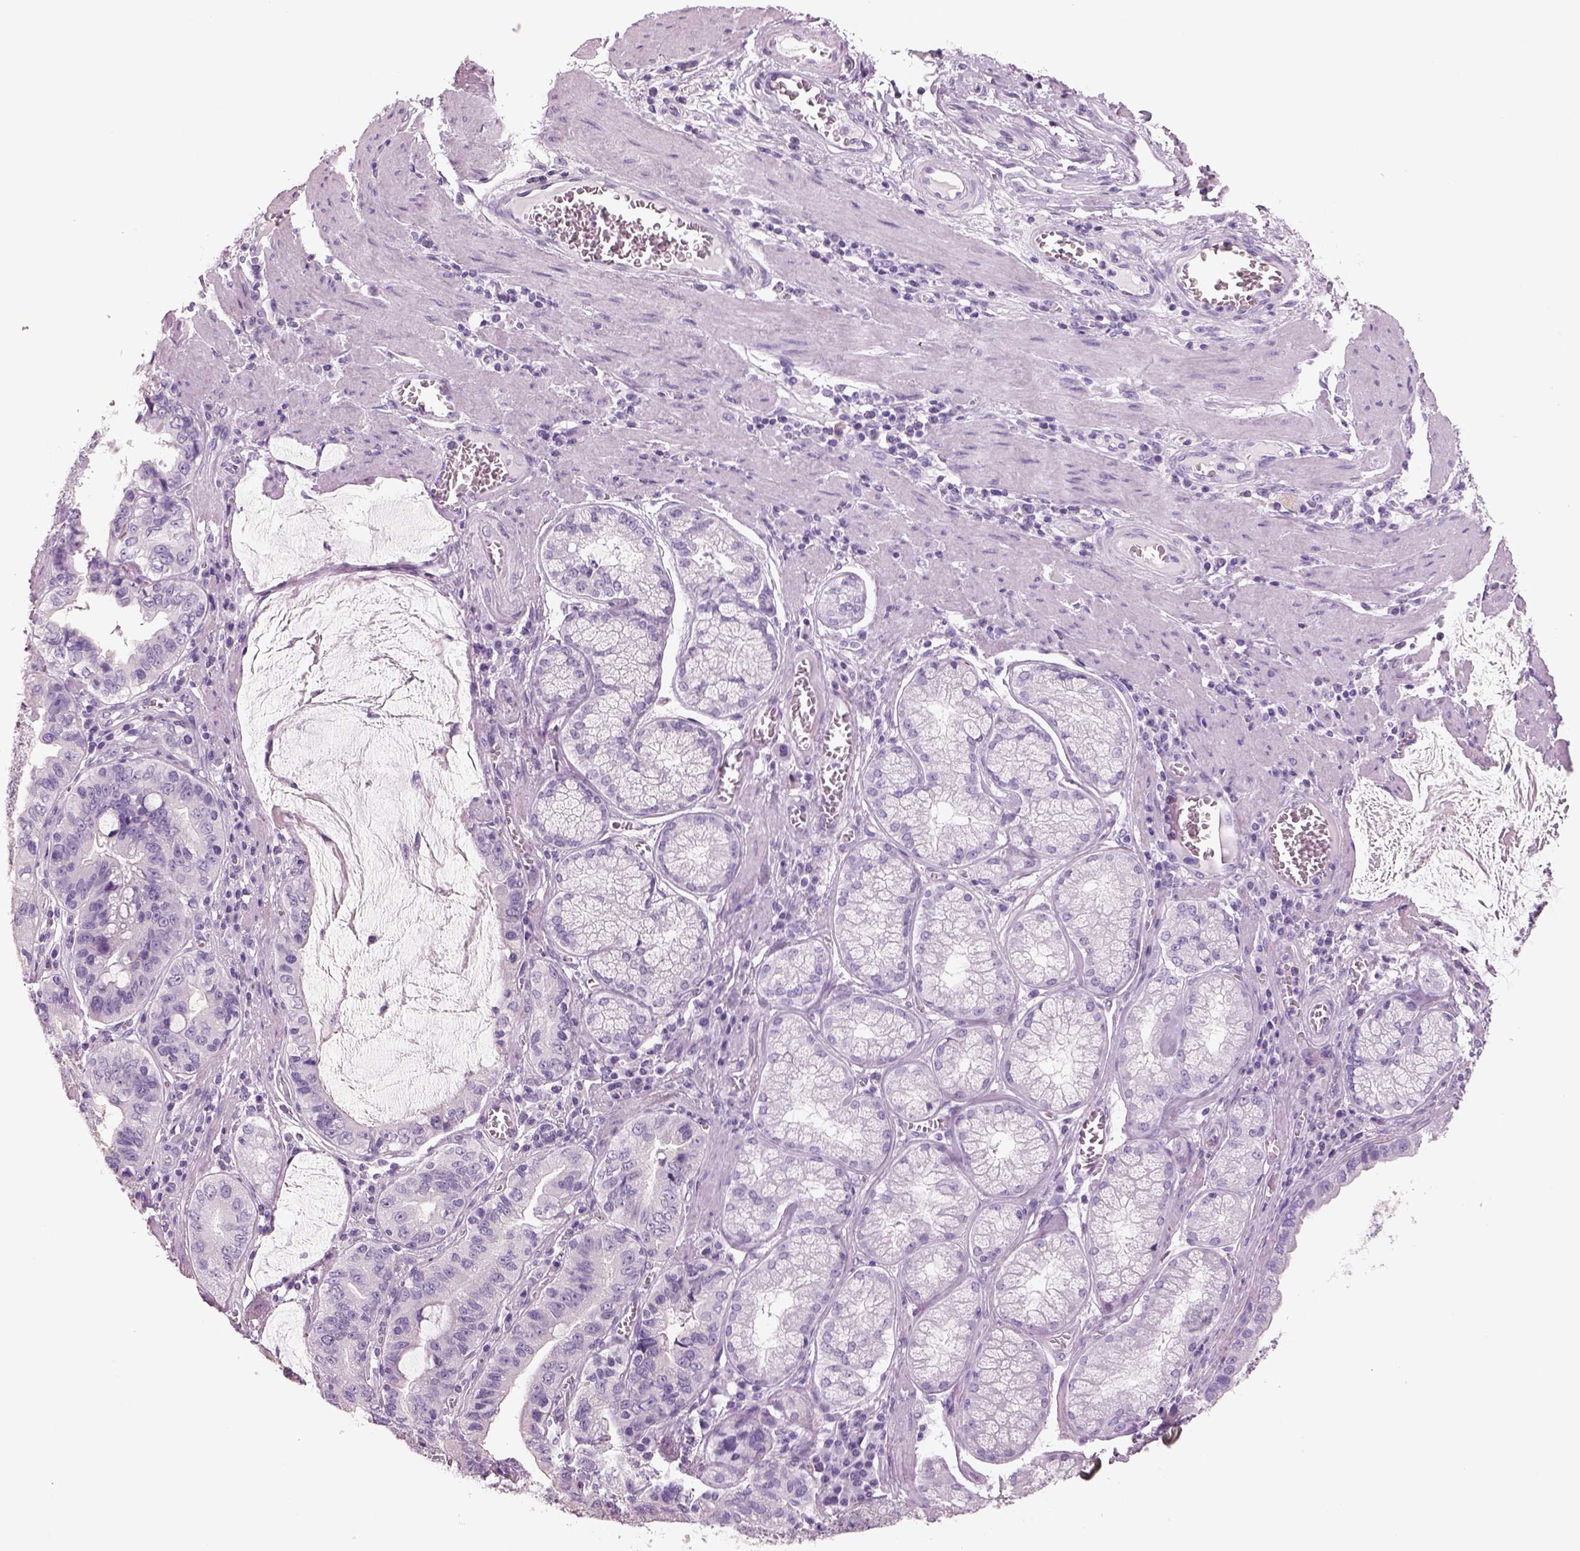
{"staining": {"intensity": "negative", "quantity": "none", "location": "none"}, "tissue": "stomach cancer", "cell_type": "Tumor cells", "image_type": "cancer", "snomed": [{"axis": "morphology", "description": "Adenocarcinoma, NOS"}, {"axis": "topography", "description": "Stomach, lower"}], "caption": "IHC of stomach cancer demonstrates no staining in tumor cells.", "gene": "RHO", "patient": {"sex": "female", "age": 76}}